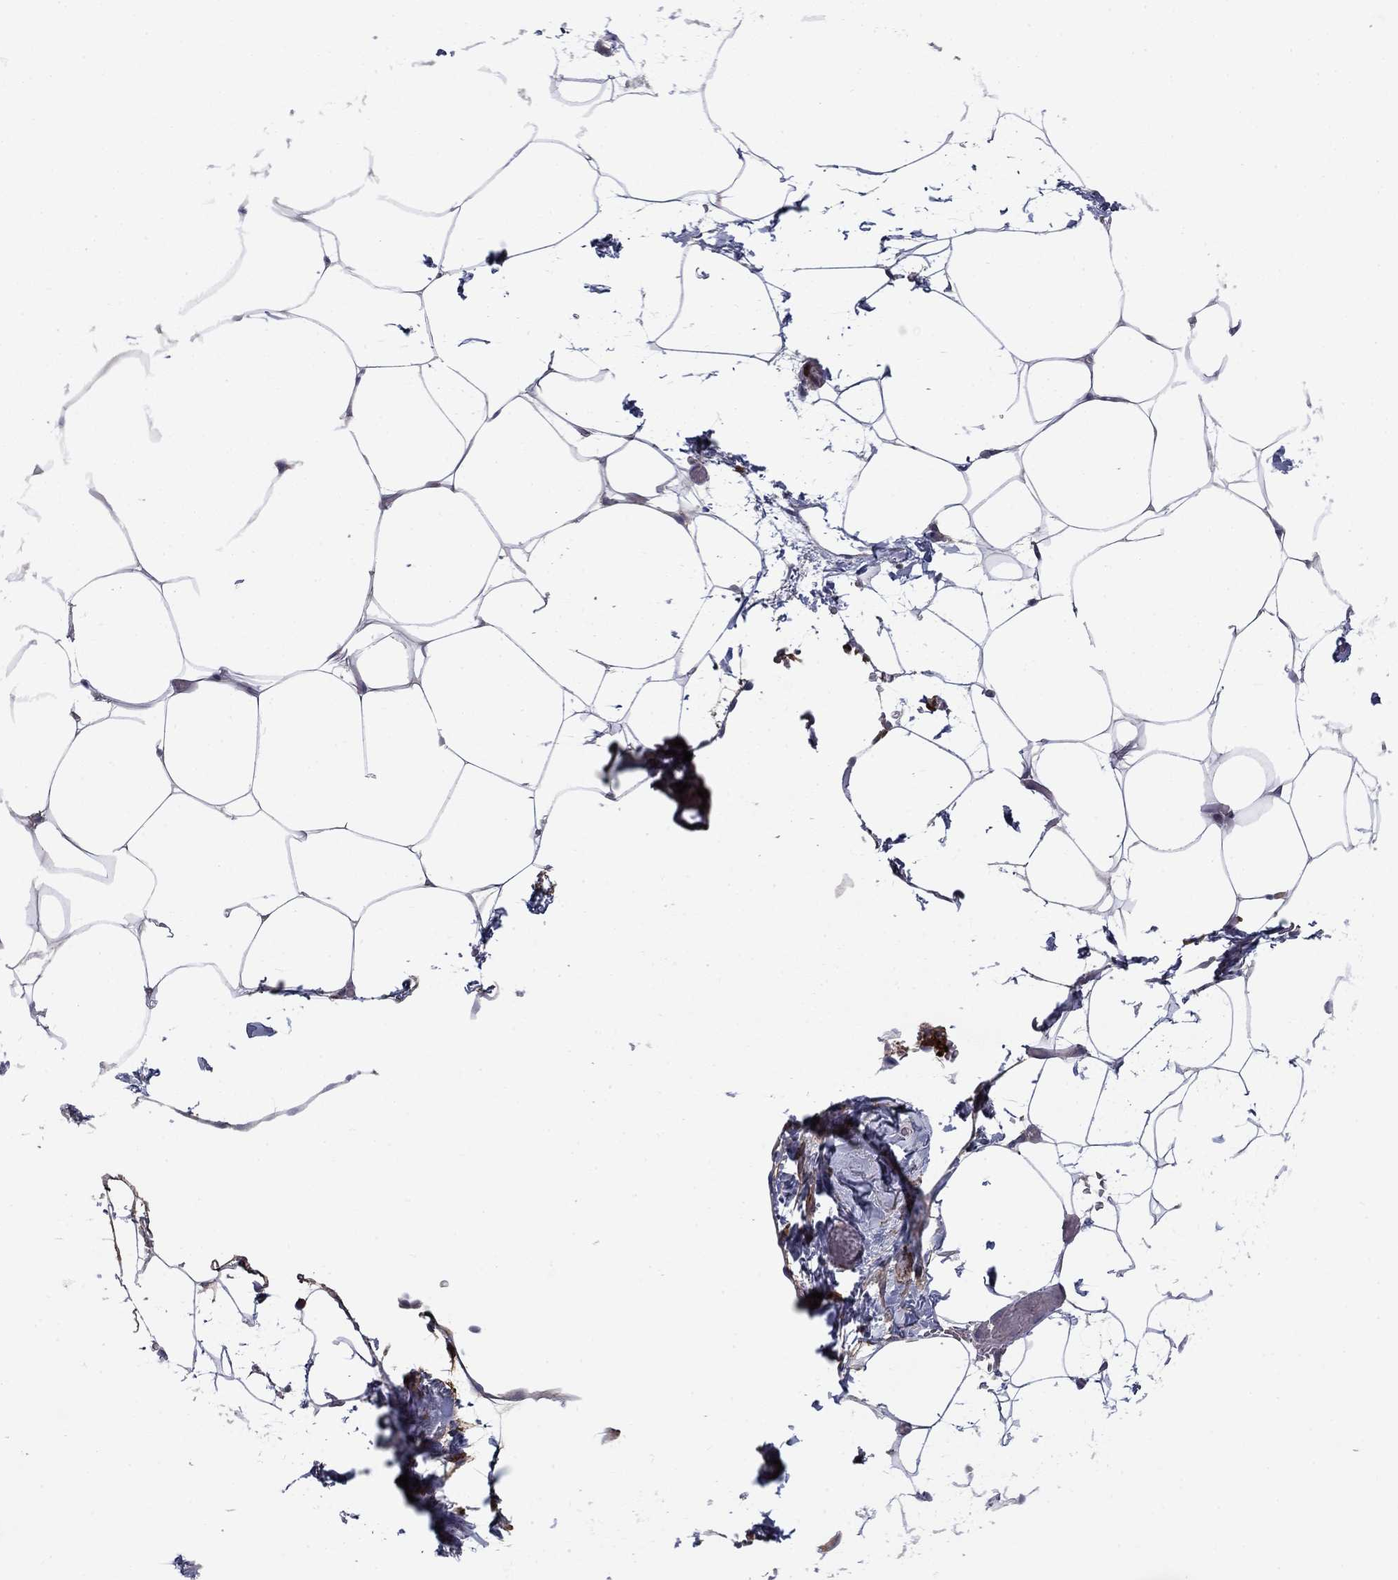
{"staining": {"intensity": "negative", "quantity": "none", "location": "none"}, "tissue": "adipose tissue", "cell_type": "Adipocytes", "image_type": "normal", "snomed": [{"axis": "morphology", "description": "Normal tissue, NOS"}, {"axis": "topography", "description": "Adipose tissue"}], "caption": "The image demonstrates no staining of adipocytes in normal adipose tissue.", "gene": "DOP1B", "patient": {"sex": "male", "age": 57}}